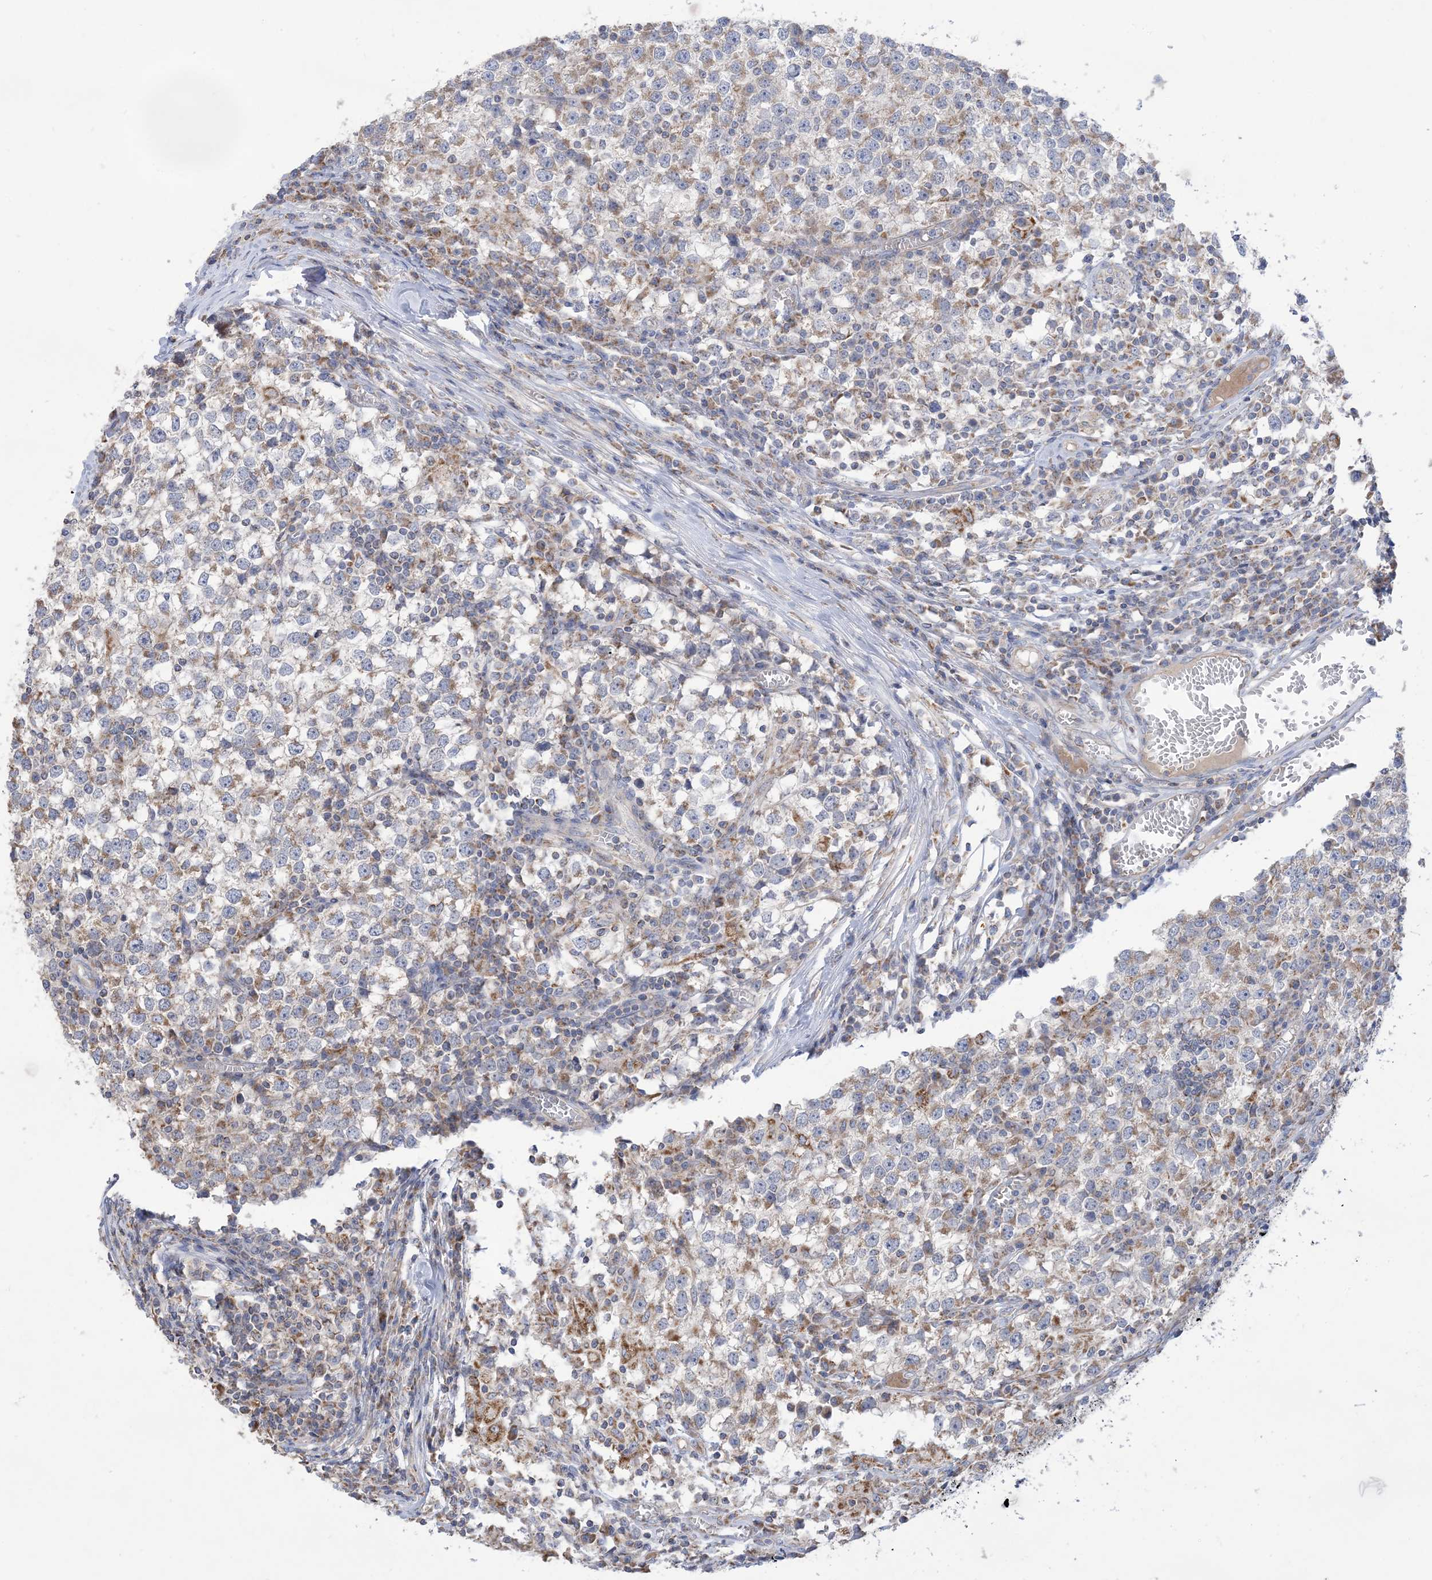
{"staining": {"intensity": "weak", "quantity": "<25%", "location": "cytoplasmic/membranous"}, "tissue": "testis cancer", "cell_type": "Tumor cells", "image_type": "cancer", "snomed": [{"axis": "morphology", "description": "Seminoma, NOS"}, {"axis": "topography", "description": "Testis"}], "caption": "IHC image of neoplastic tissue: human testis cancer (seminoma) stained with DAB demonstrates no significant protein expression in tumor cells. (Brightfield microscopy of DAB immunohistochemistry at high magnification).", "gene": "CLEC16A", "patient": {"sex": "male", "age": 65}}